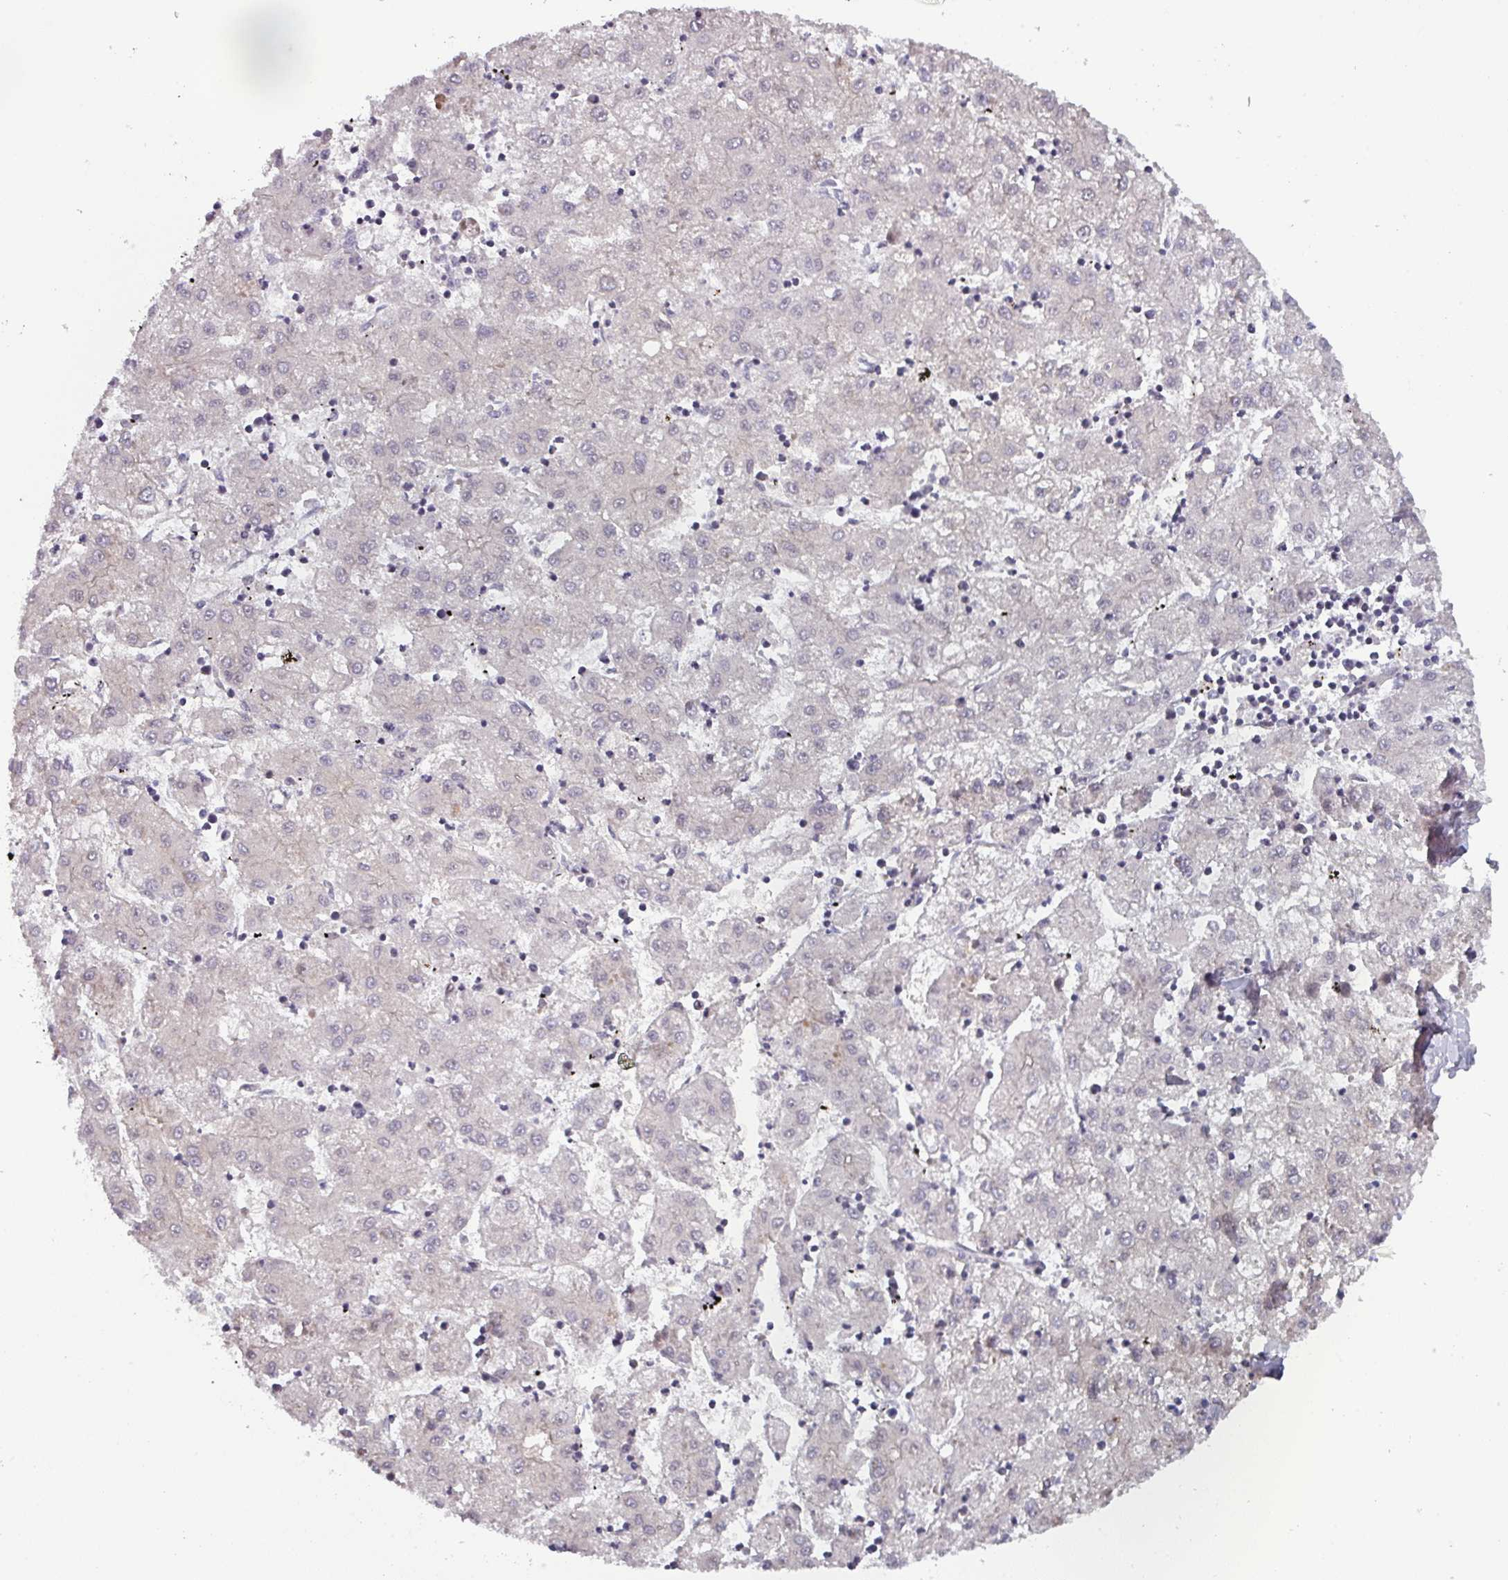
{"staining": {"intensity": "negative", "quantity": "none", "location": "none"}, "tissue": "liver cancer", "cell_type": "Tumor cells", "image_type": "cancer", "snomed": [{"axis": "morphology", "description": "Carcinoma, Hepatocellular, NOS"}, {"axis": "topography", "description": "Liver"}], "caption": "The image demonstrates no staining of tumor cells in liver cancer. The staining is performed using DAB (3,3'-diaminobenzidine) brown chromogen with nuclei counter-stained in using hematoxylin.", "gene": "PRAMEF12", "patient": {"sex": "male", "age": 72}}